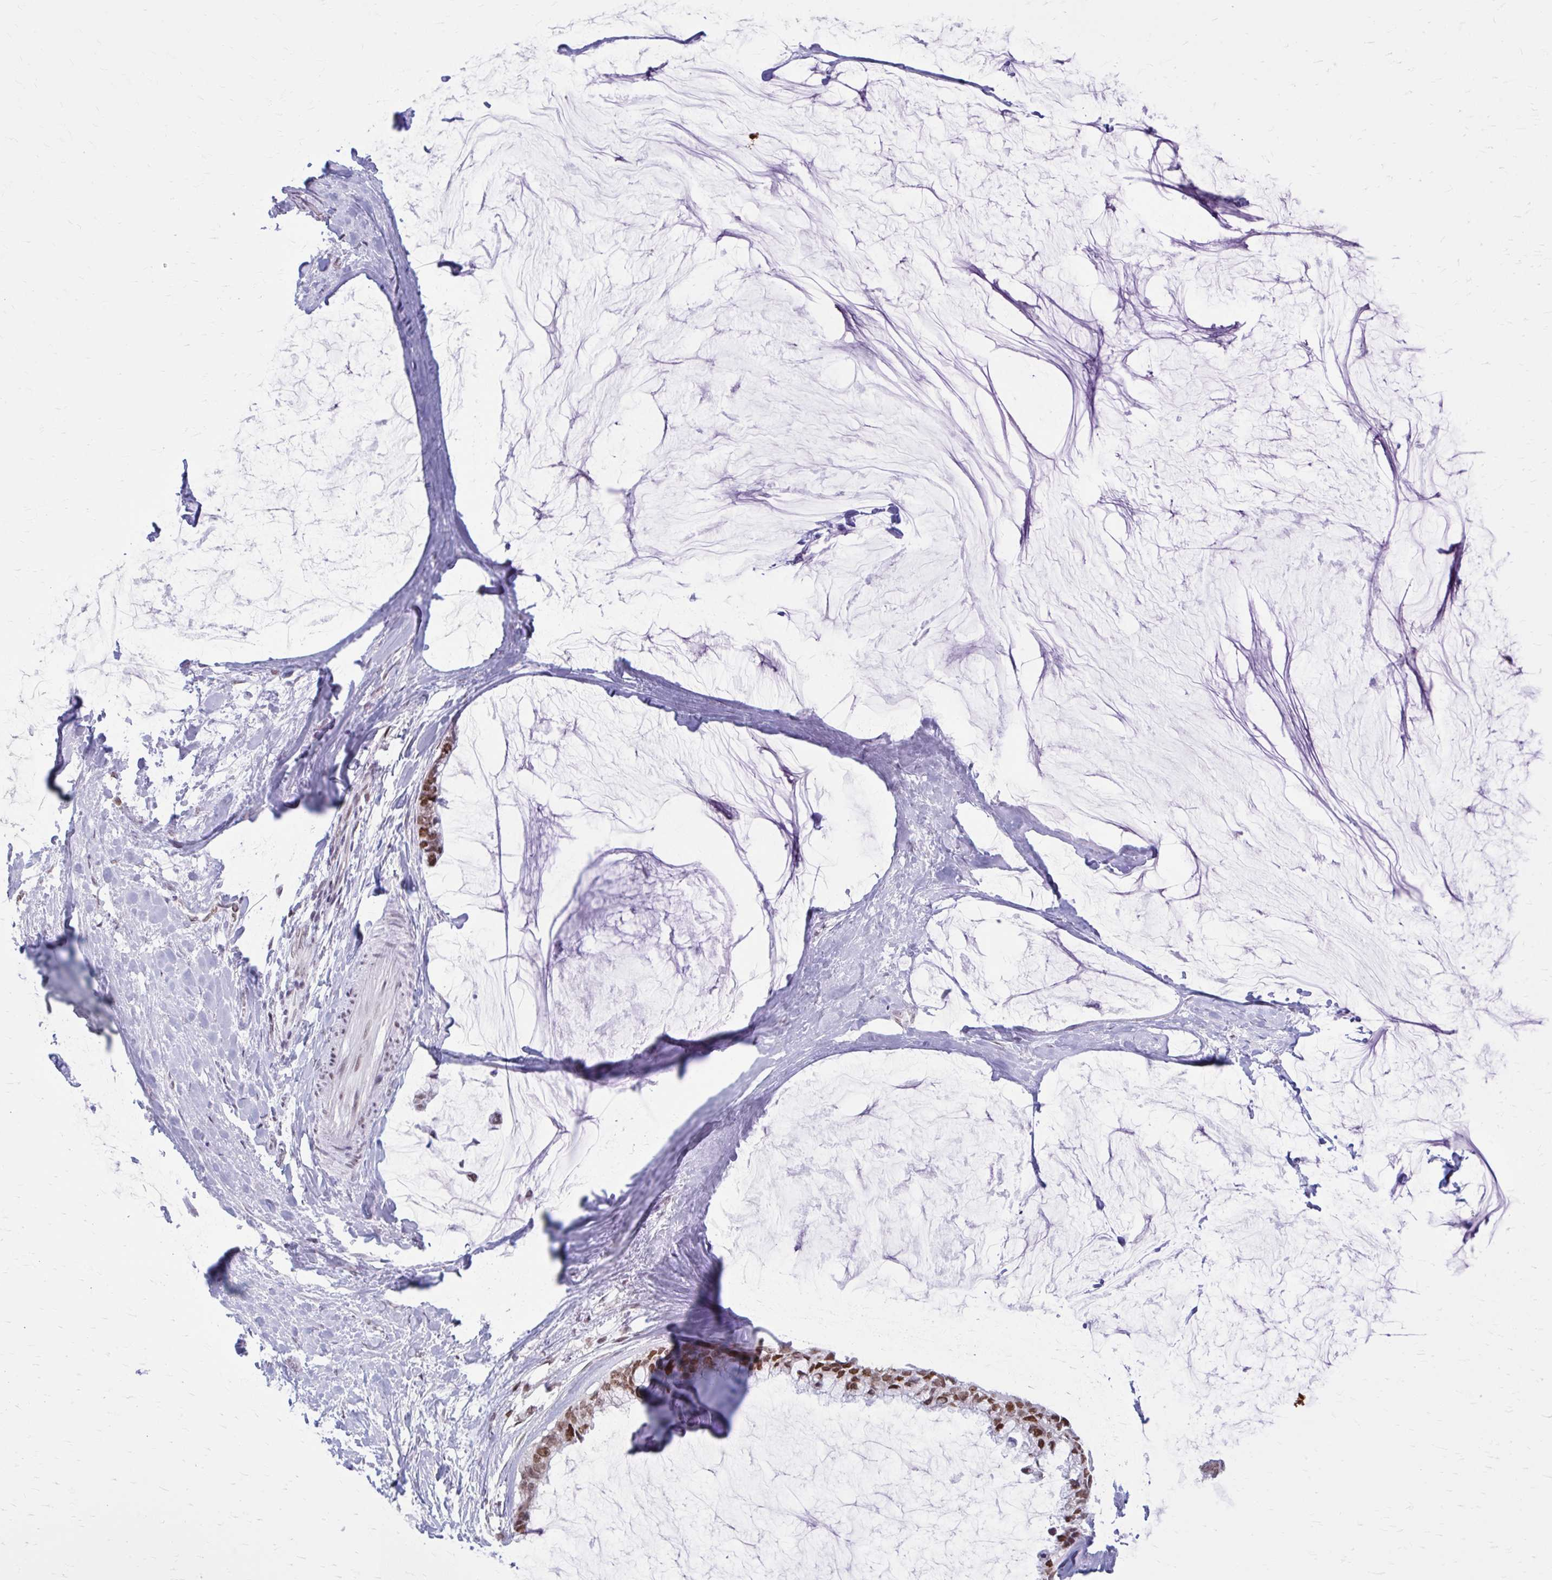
{"staining": {"intensity": "moderate", "quantity": ">75%", "location": "nuclear"}, "tissue": "ovarian cancer", "cell_type": "Tumor cells", "image_type": "cancer", "snomed": [{"axis": "morphology", "description": "Cystadenocarcinoma, mucinous, NOS"}, {"axis": "topography", "description": "Ovary"}], "caption": "Ovarian cancer (mucinous cystadenocarcinoma) was stained to show a protein in brown. There is medium levels of moderate nuclear positivity in approximately >75% of tumor cells.", "gene": "PABIR1", "patient": {"sex": "female", "age": 39}}